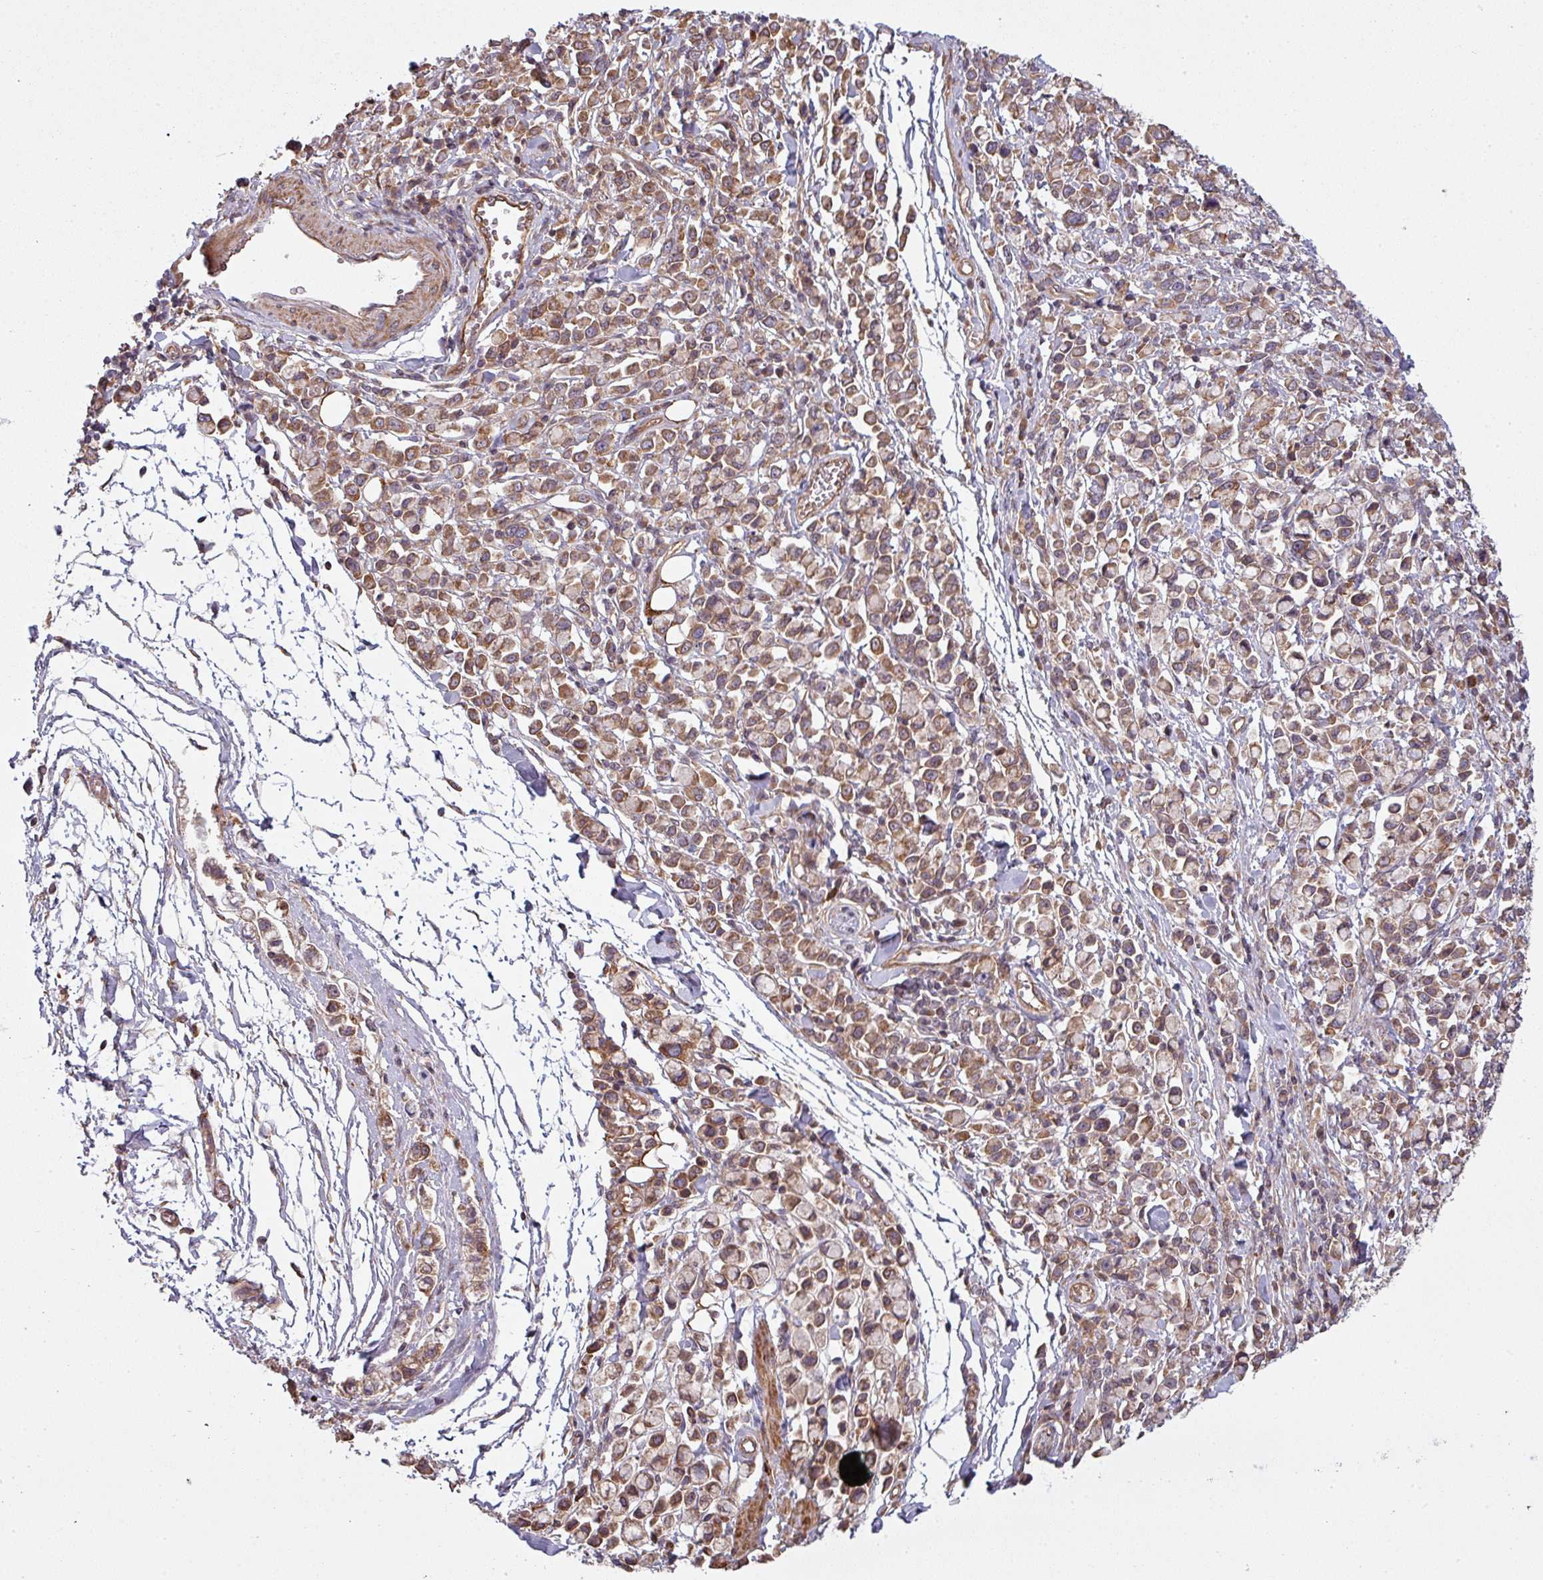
{"staining": {"intensity": "moderate", "quantity": ">75%", "location": "cytoplasmic/membranous"}, "tissue": "stomach cancer", "cell_type": "Tumor cells", "image_type": "cancer", "snomed": [{"axis": "morphology", "description": "Adenocarcinoma, NOS"}, {"axis": "topography", "description": "Stomach"}], "caption": "A micrograph showing moderate cytoplasmic/membranous staining in approximately >75% of tumor cells in stomach adenocarcinoma, as visualized by brown immunohistochemical staining.", "gene": "SNRNP25", "patient": {"sex": "female", "age": 81}}